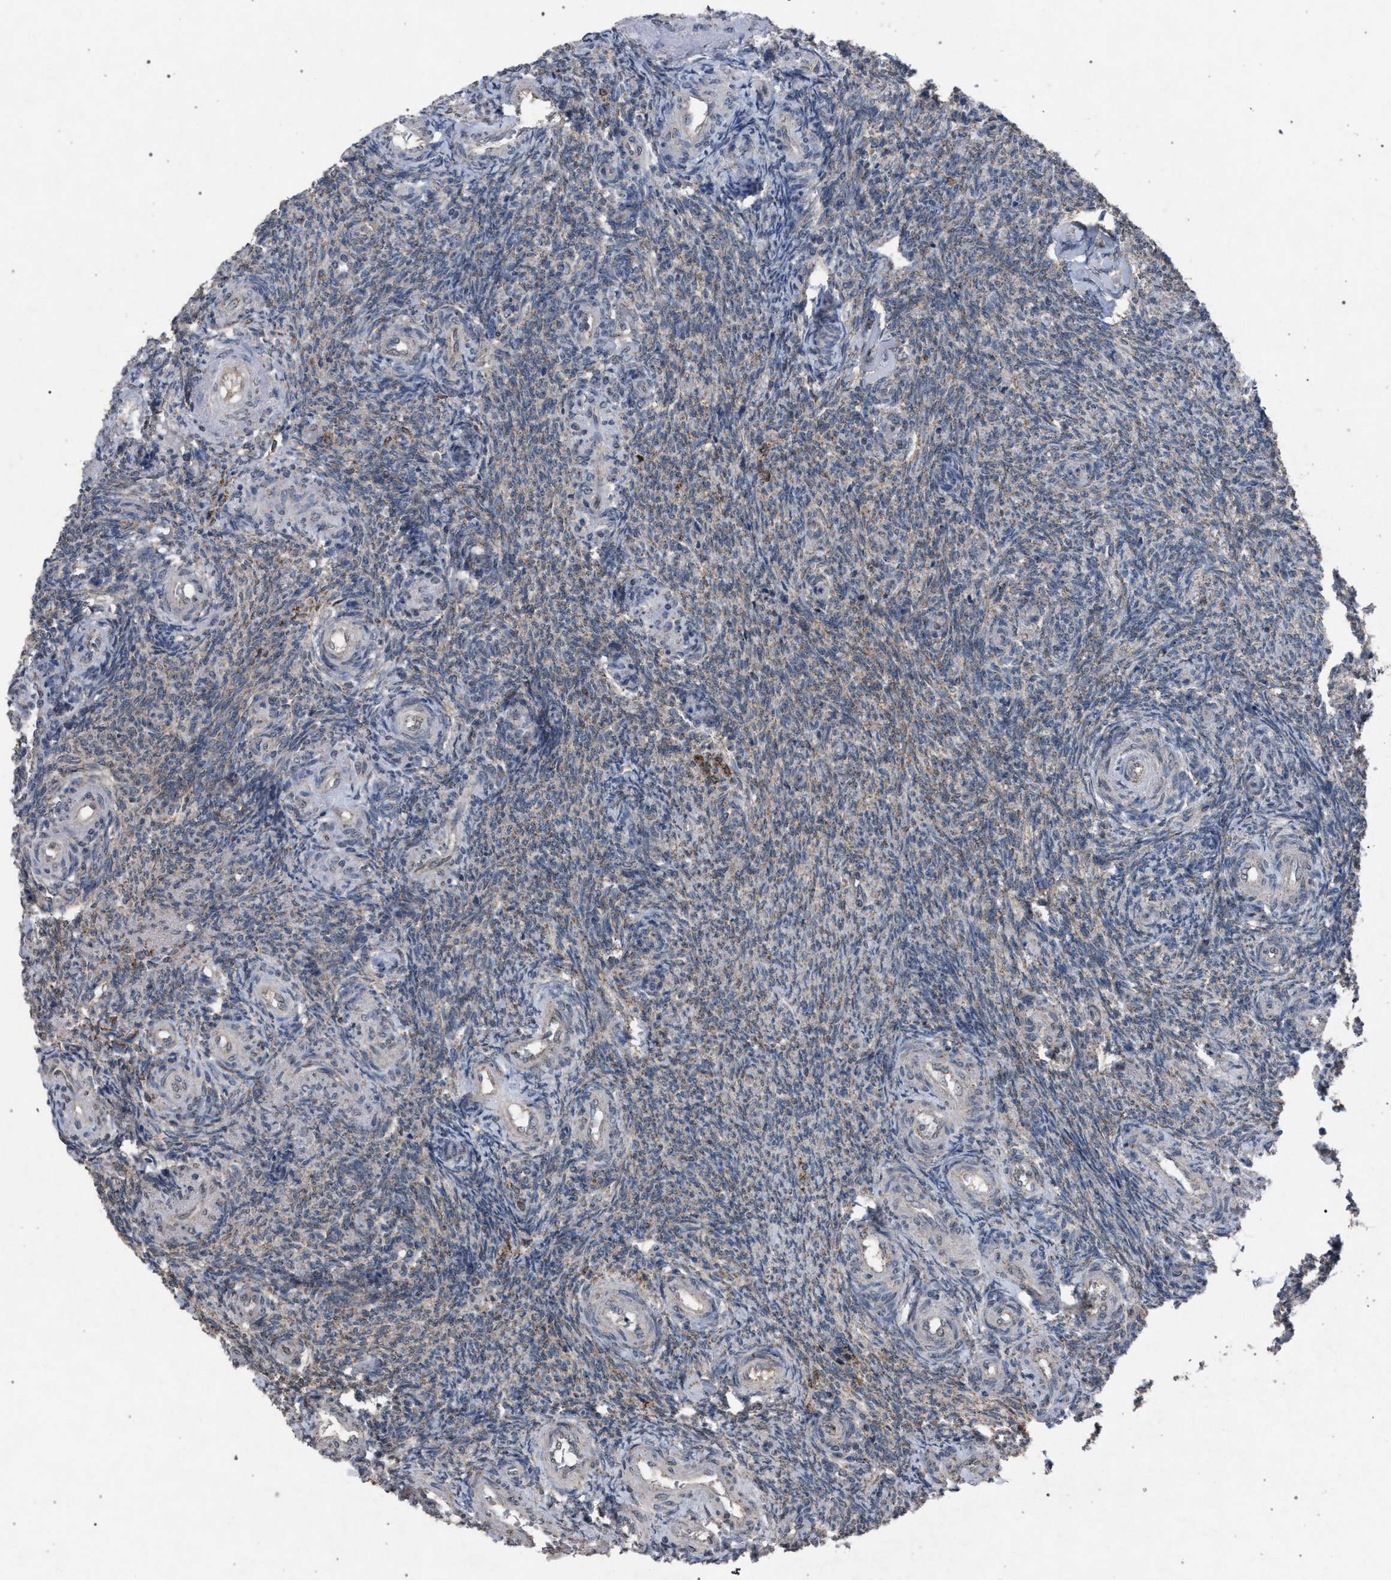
{"staining": {"intensity": "weak", "quantity": "<25%", "location": "cytoplasmic/membranous"}, "tissue": "ovary", "cell_type": "Ovarian stroma cells", "image_type": "normal", "snomed": [{"axis": "morphology", "description": "Normal tissue, NOS"}, {"axis": "topography", "description": "Ovary"}], "caption": "There is no significant positivity in ovarian stroma cells of ovary. Nuclei are stained in blue.", "gene": "HSD17B4", "patient": {"sex": "female", "age": 41}}